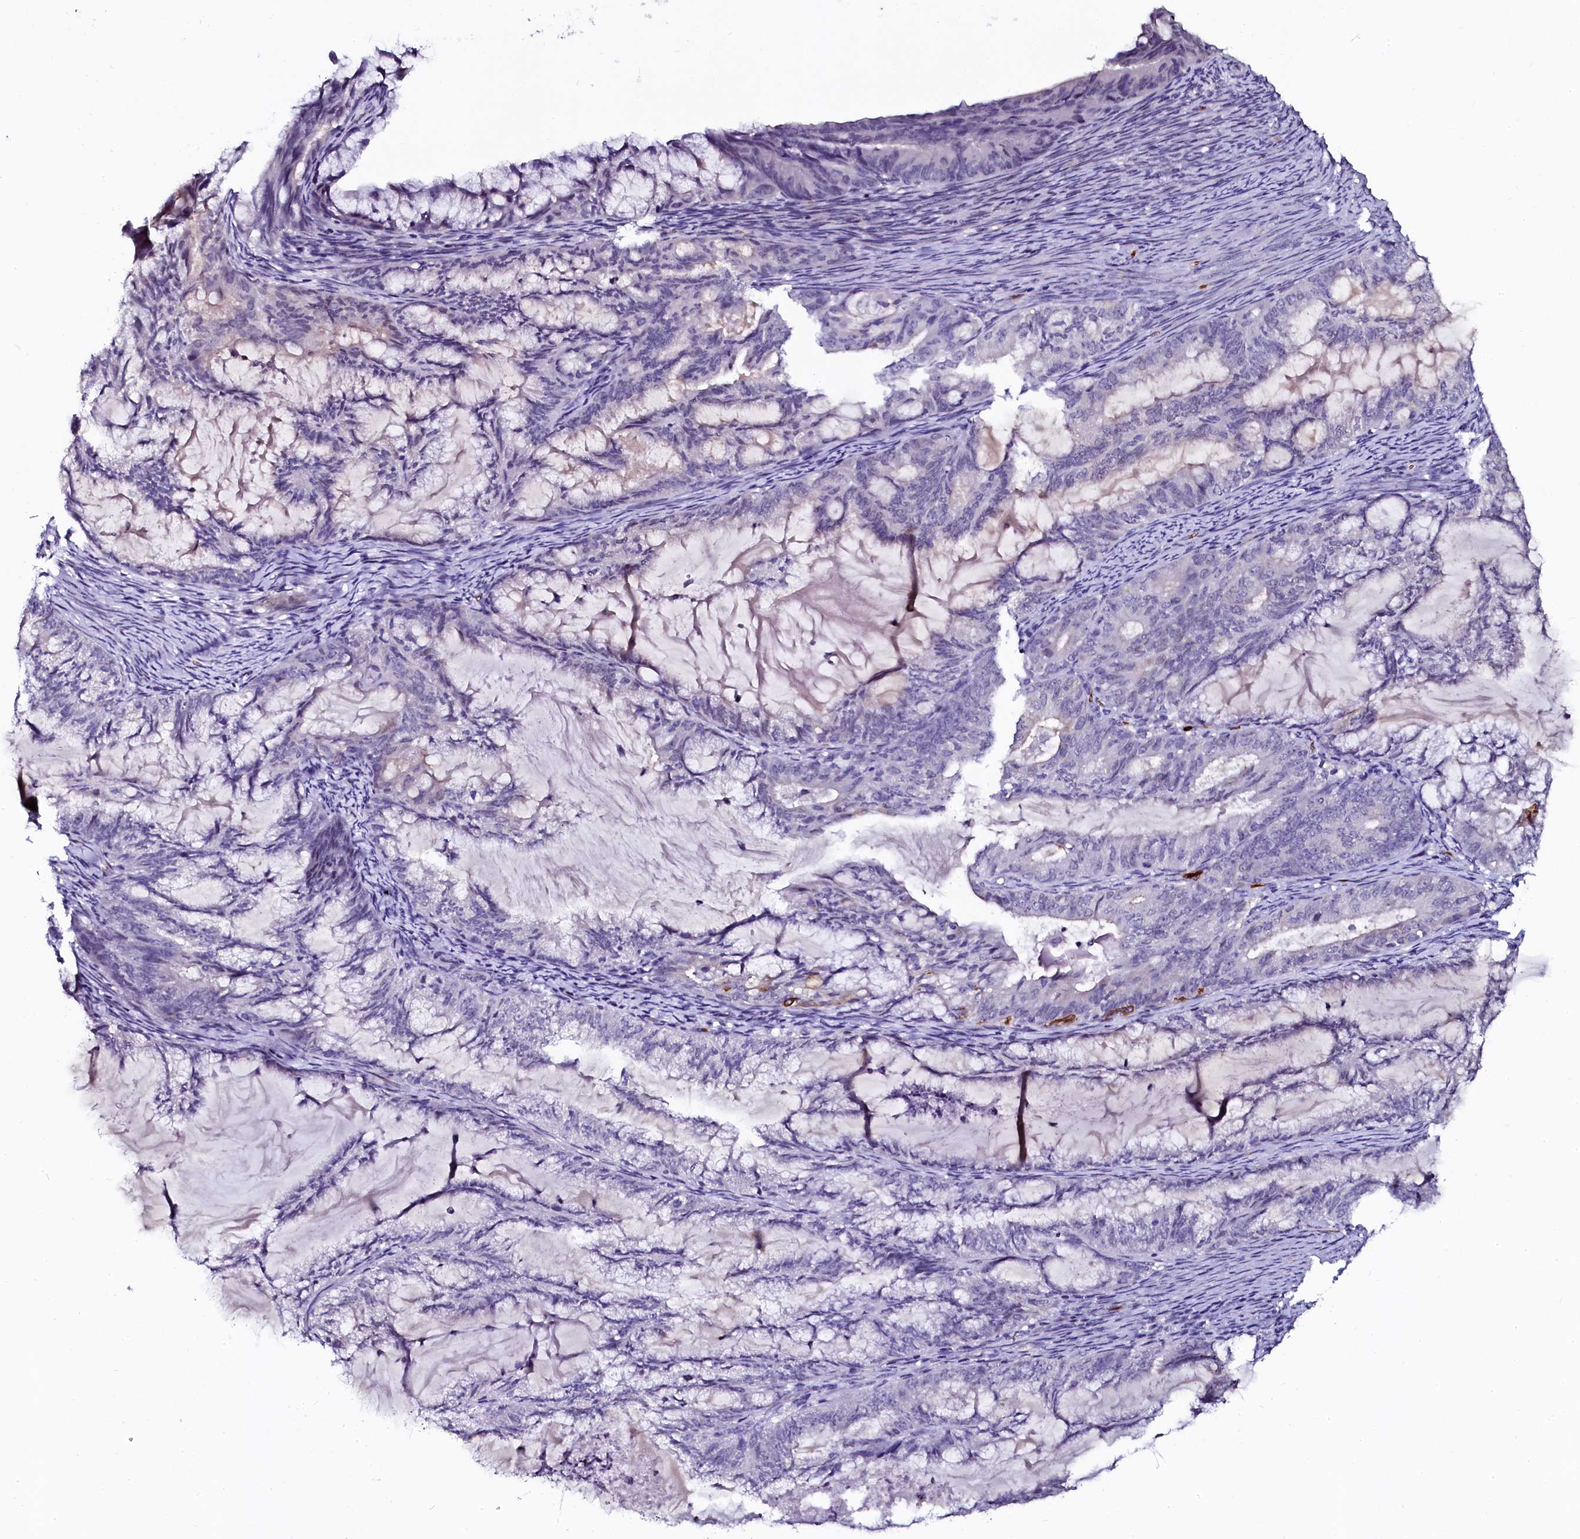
{"staining": {"intensity": "negative", "quantity": "none", "location": "none"}, "tissue": "endometrial cancer", "cell_type": "Tumor cells", "image_type": "cancer", "snomed": [{"axis": "morphology", "description": "Adenocarcinoma, NOS"}, {"axis": "topography", "description": "Endometrium"}], "caption": "Tumor cells show no significant positivity in adenocarcinoma (endometrial).", "gene": "CTDSPL2", "patient": {"sex": "female", "age": 86}}